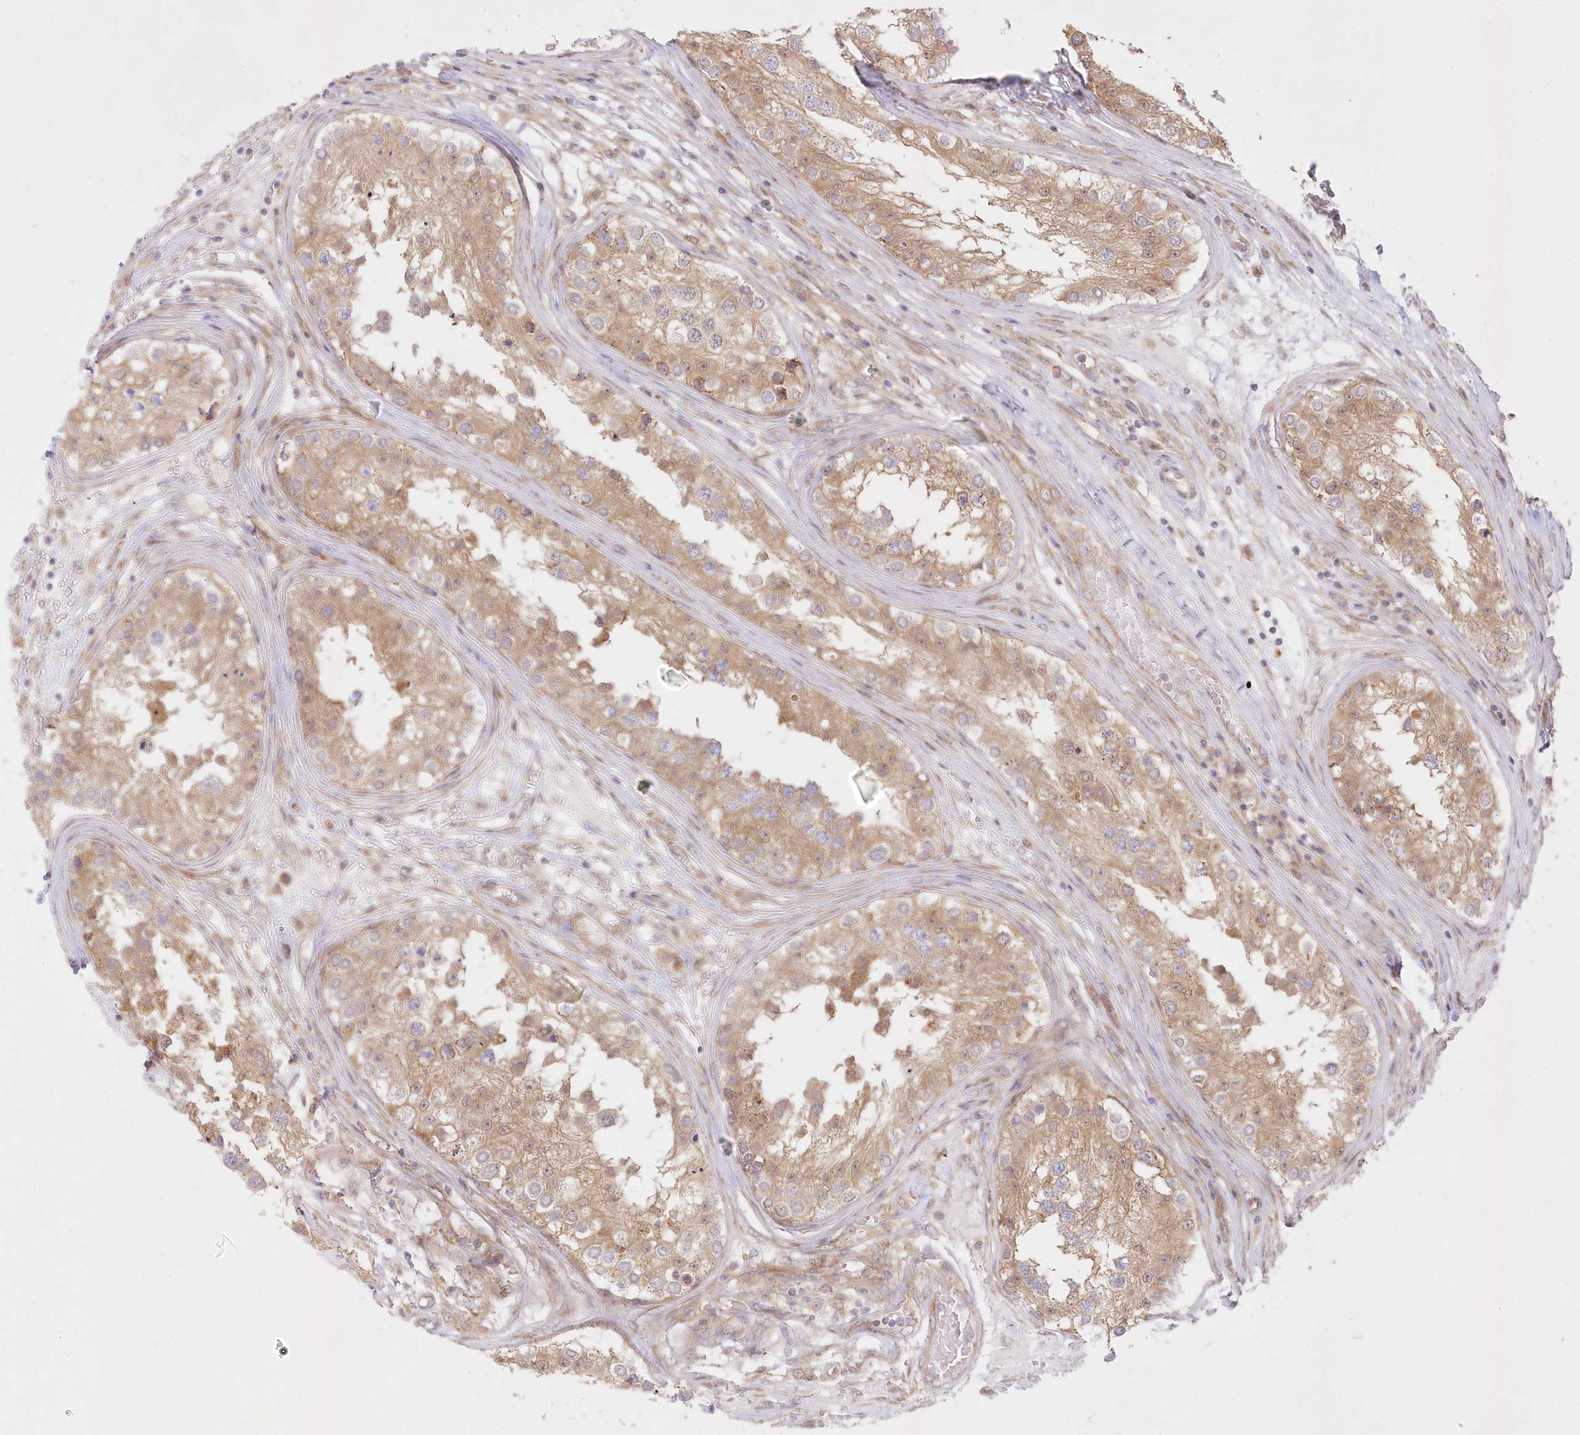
{"staining": {"intensity": "moderate", "quantity": ">75%", "location": "cytoplasmic/membranous"}, "tissue": "testis cancer", "cell_type": "Tumor cells", "image_type": "cancer", "snomed": [{"axis": "morphology", "description": "Carcinoma, Embryonal, NOS"}, {"axis": "topography", "description": "Testis"}], "caption": "This is an image of IHC staining of testis cancer, which shows moderate expression in the cytoplasmic/membranous of tumor cells.", "gene": "RNPEP", "patient": {"sex": "male", "age": 25}}